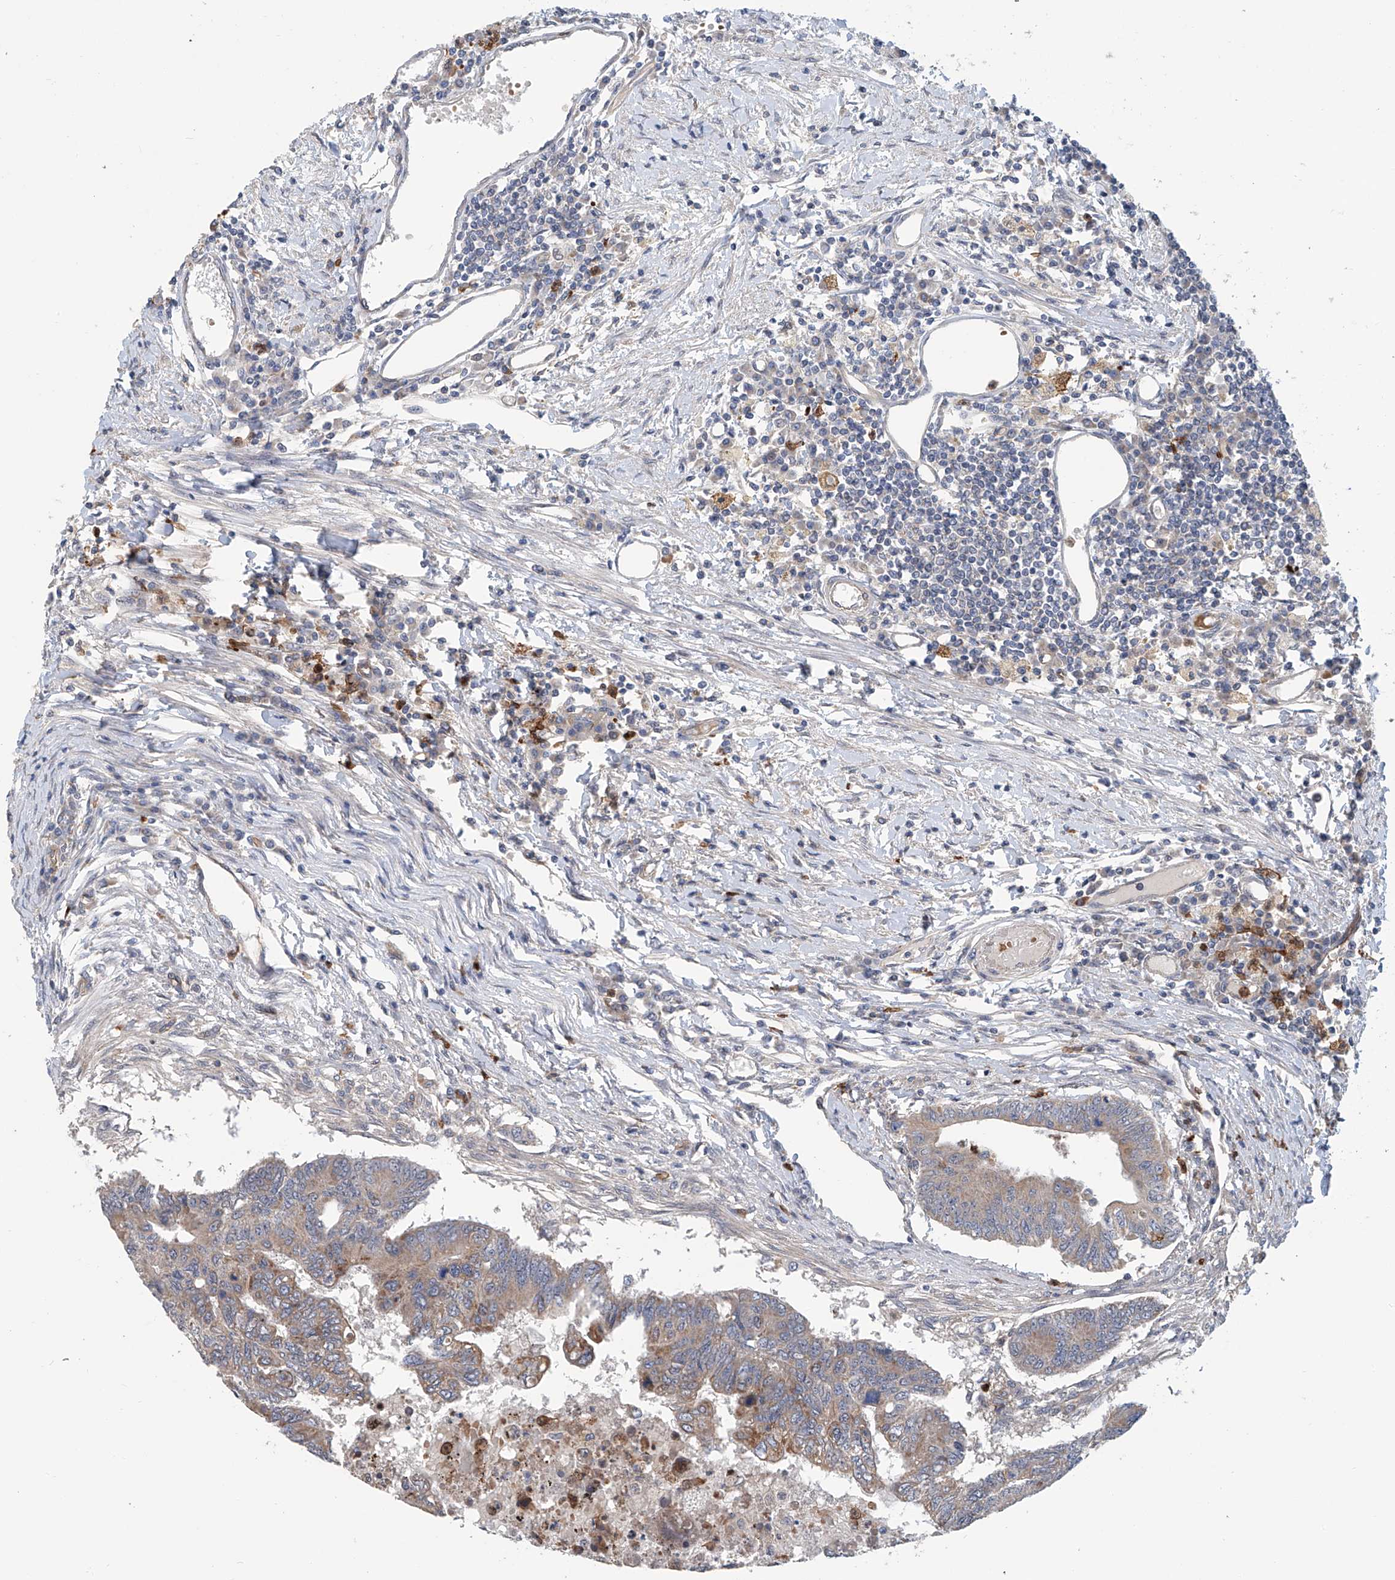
{"staining": {"intensity": "weak", "quantity": ">75%", "location": "cytoplasmic/membranous"}, "tissue": "colorectal cancer", "cell_type": "Tumor cells", "image_type": "cancer", "snomed": [{"axis": "morphology", "description": "Adenoma, NOS"}, {"axis": "morphology", "description": "Adenocarcinoma, NOS"}, {"axis": "topography", "description": "Colon"}], "caption": "Immunohistochemical staining of colorectal cancer (adenocarcinoma) displays low levels of weak cytoplasmic/membranous protein positivity in approximately >75% of tumor cells. Nuclei are stained in blue.", "gene": "EIF2D", "patient": {"sex": "male", "age": 79}}